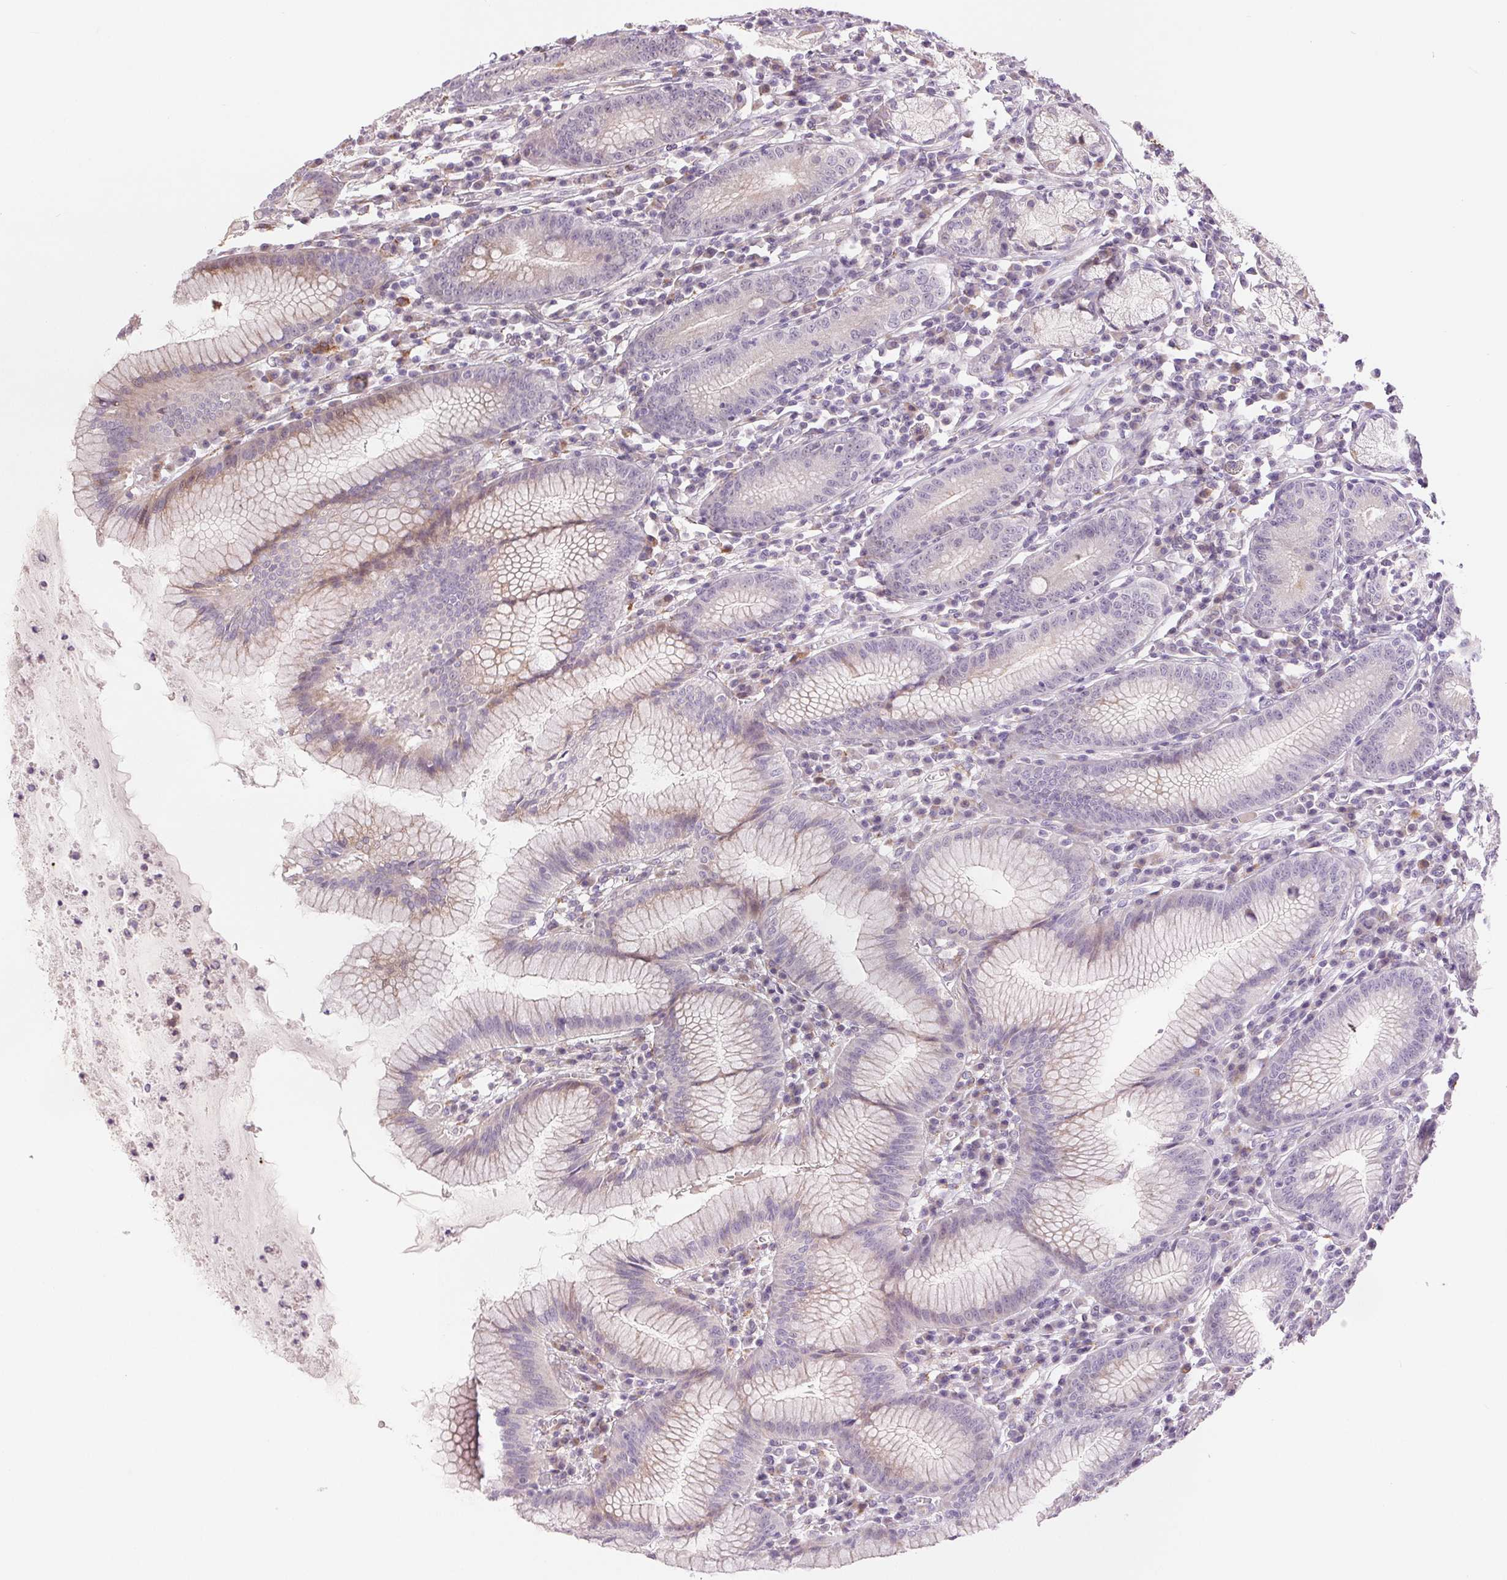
{"staining": {"intensity": "negative", "quantity": "none", "location": "none"}, "tissue": "stomach", "cell_type": "Glandular cells", "image_type": "normal", "snomed": [{"axis": "morphology", "description": "Normal tissue, NOS"}, {"axis": "topography", "description": "Stomach"}], "caption": "There is no significant positivity in glandular cells of stomach. The staining was performed using DAB to visualize the protein expression in brown, while the nuclei were stained in blue with hematoxylin (Magnification: 20x).", "gene": "METTL17", "patient": {"sex": "male", "age": 55}}